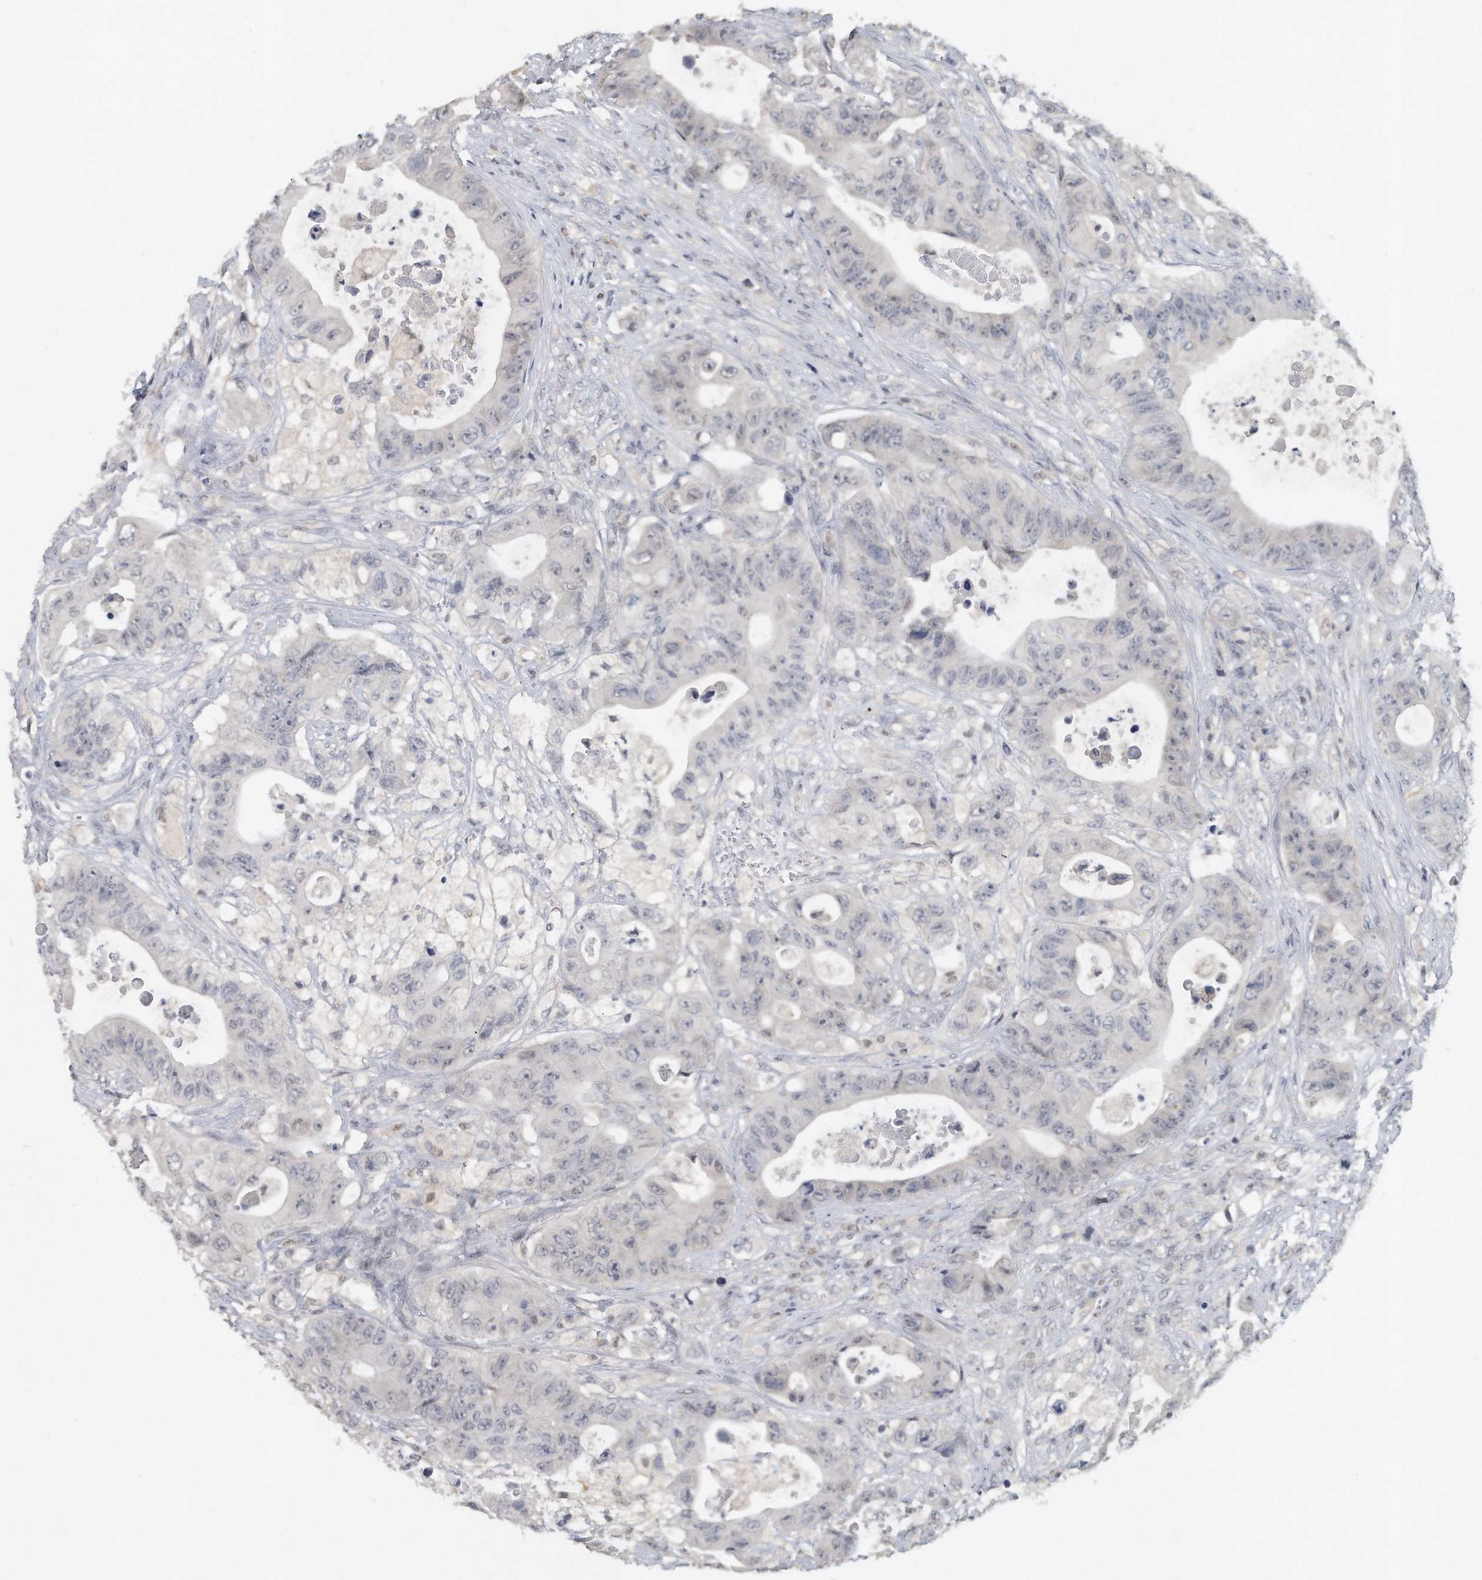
{"staining": {"intensity": "negative", "quantity": "none", "location": "none"}, "tissue": "colorectal cancer", "cell_type": "Tumor cells", "image_type": "cancer", "snomed": [{"axis": "morphology", "description": "Adenocarcinoma, NOS"}, {"axis": "topography", "description": "Colon"}], "caption": "The photomicrograph exhibits no staining of tumor cells in colorectal adenocarcinoma. The staining is performed using DAB (3,3'-diaminobenzidine) brown chromogen with nuclei counter-stained in using hematoxylin.", "gene": "DDX43", "patient": {"sex": "female", "age": 46}}